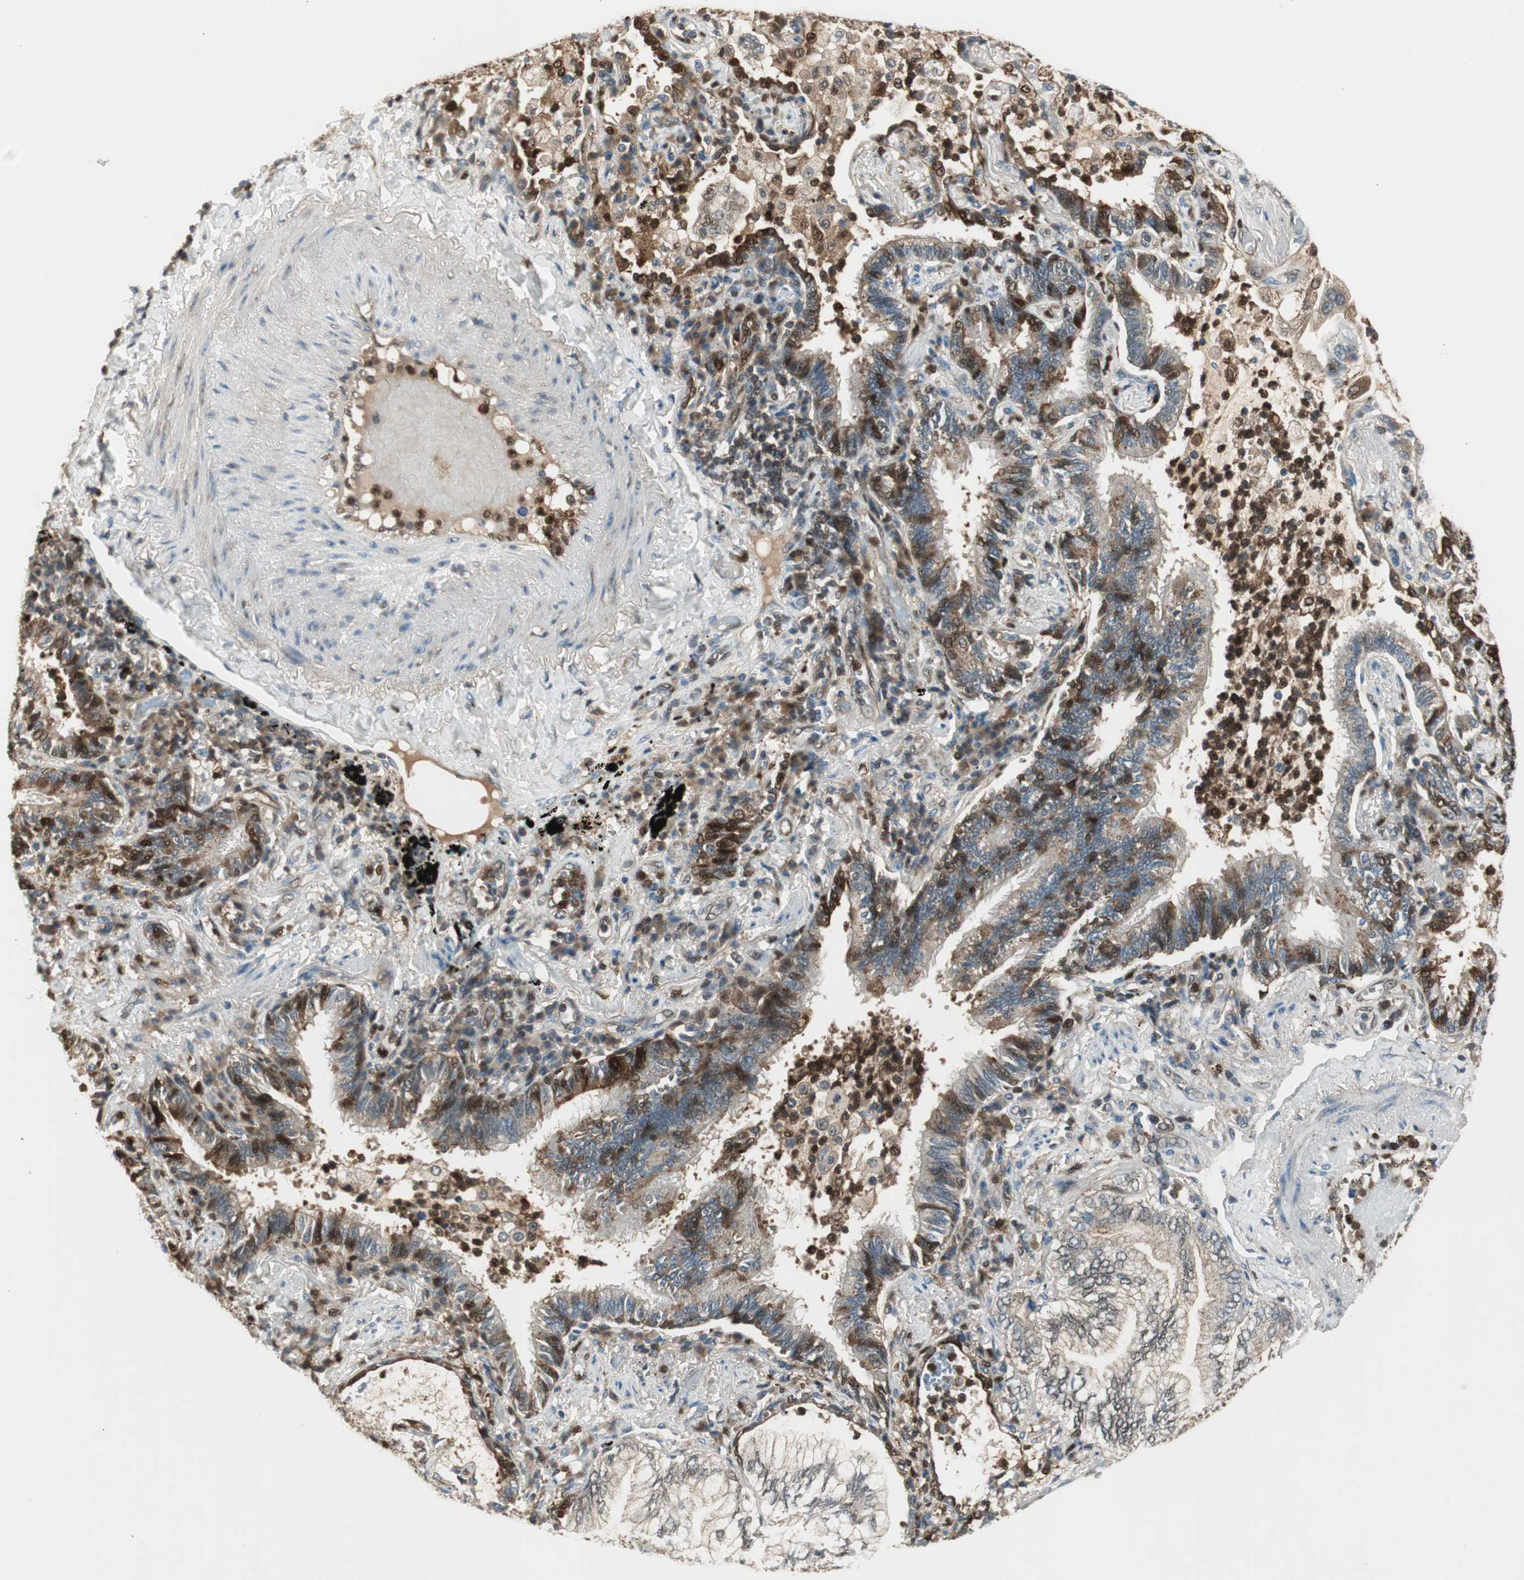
{"staining": {"intensity": "moderate", "quantity": "<25%", "location": "nuclear"}, "tissue": "lung cancer", "cell_type": "Tumor cells", "image_type": "cancer", "snomed": [{"axis": "morphology", "description": "Normal tissue, NOS"}, {"axis": "morphology", "description": "Adenocarcinoma, NOS"}, {"axis": "topography", "description": "Bronchus"}, {"axis": "topography", "description": "Lung"}], "caption": "The image reveals immunohistochemical staining of lung adenocarcinoma. There is moderate nuclear expression is identified in about <25% of tumor cells. (brown staining indicates protein expression, while blue staining denotes nuclei).", "gene": "LTA4H", "patient": {"sex": "female", "age": 70}}